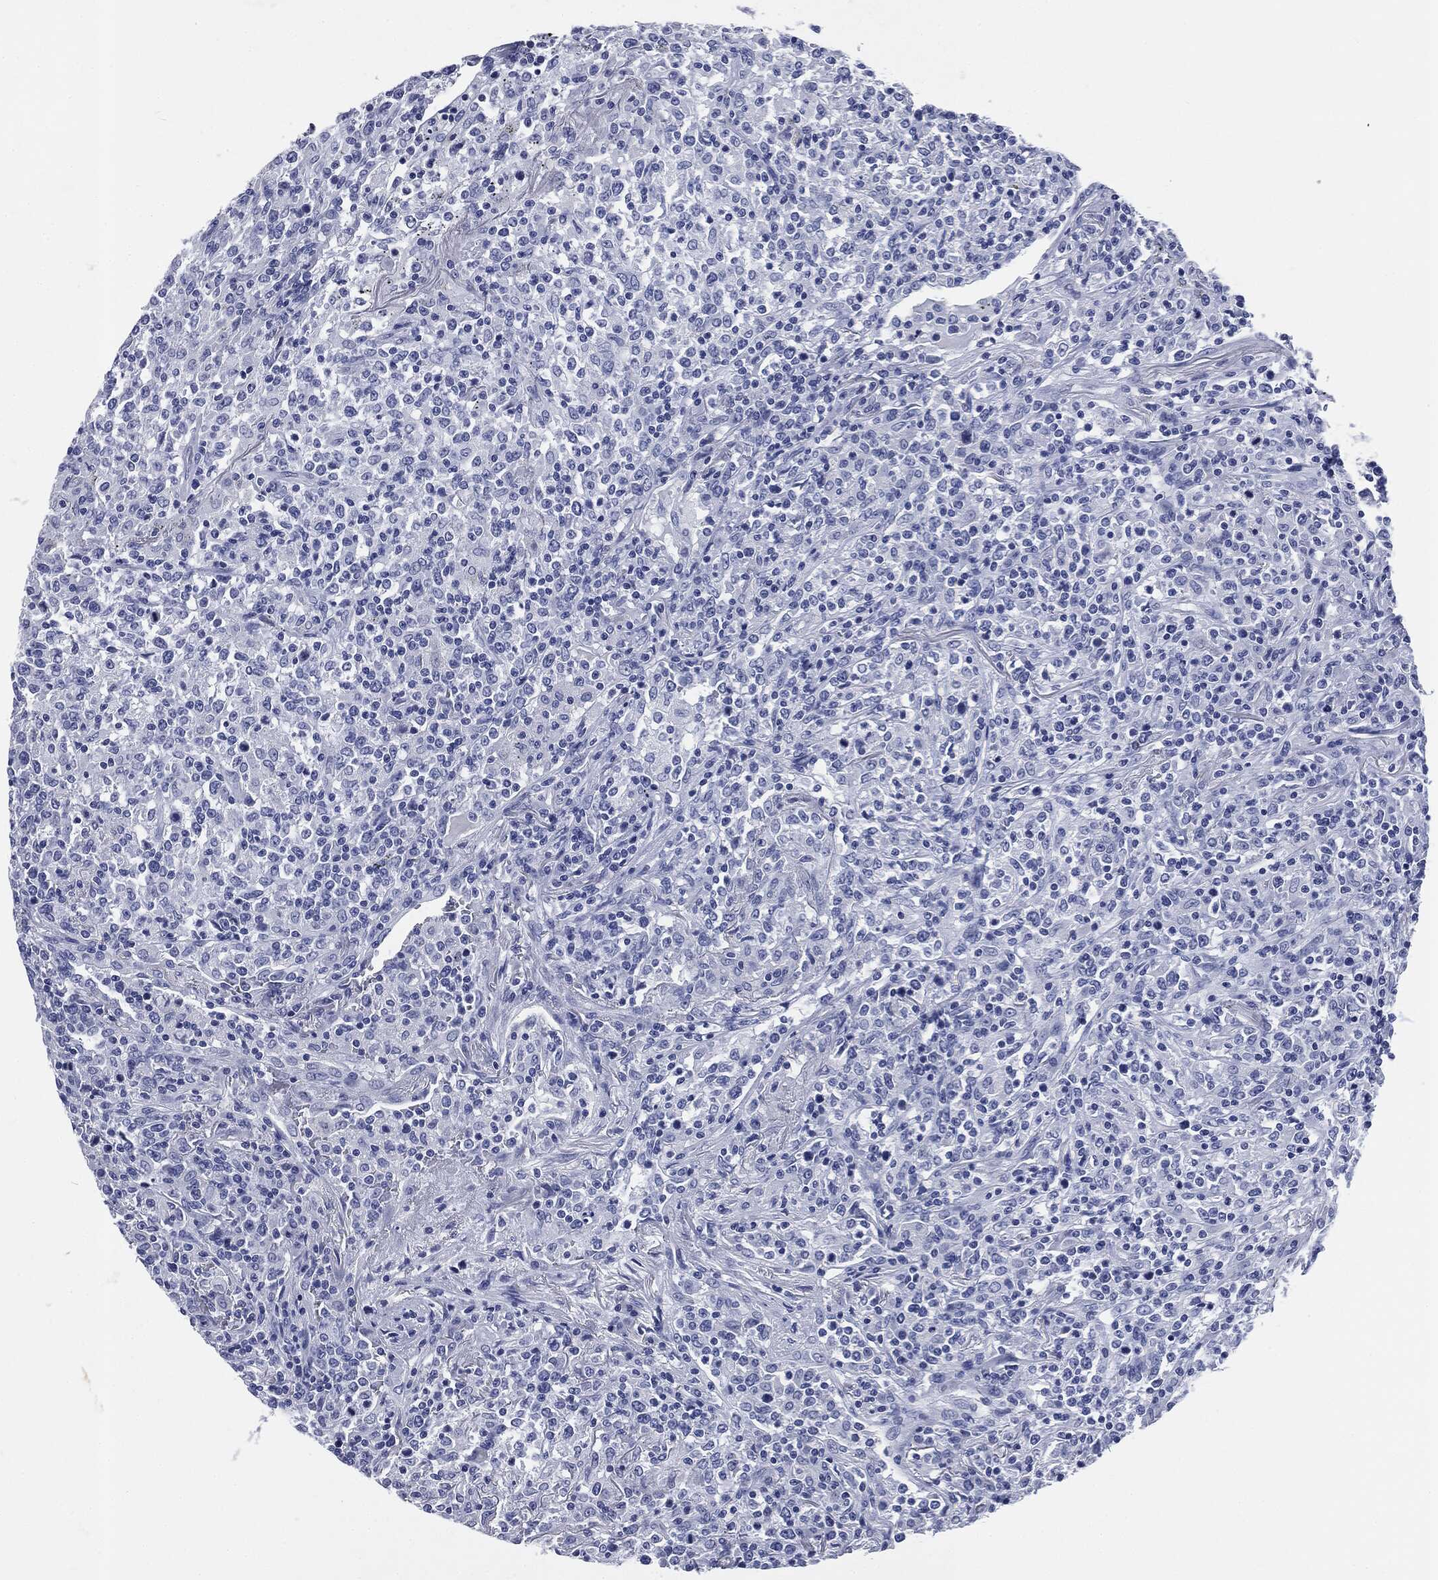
{"staining": {"intensity": "negative", "quantity": "none", "location": "none"}, "tissue": "lymphoma", "cell_type": "Tumor cells", "image_type": "cancer", "snomed": [{"axis": "morphology", "description": "Malignant lymphoma, non-Hodgkin's type, High grade"}, {"axis": "topography", "description": "Lung"}], "caption": "Immunohistochemistry of human malignant lymphoma, non-Hodgkin's type (high-grade) displays no expression in tumor cells.", "gene": "ATP2A1", "patient": {"sex": "male", "age": 79}}